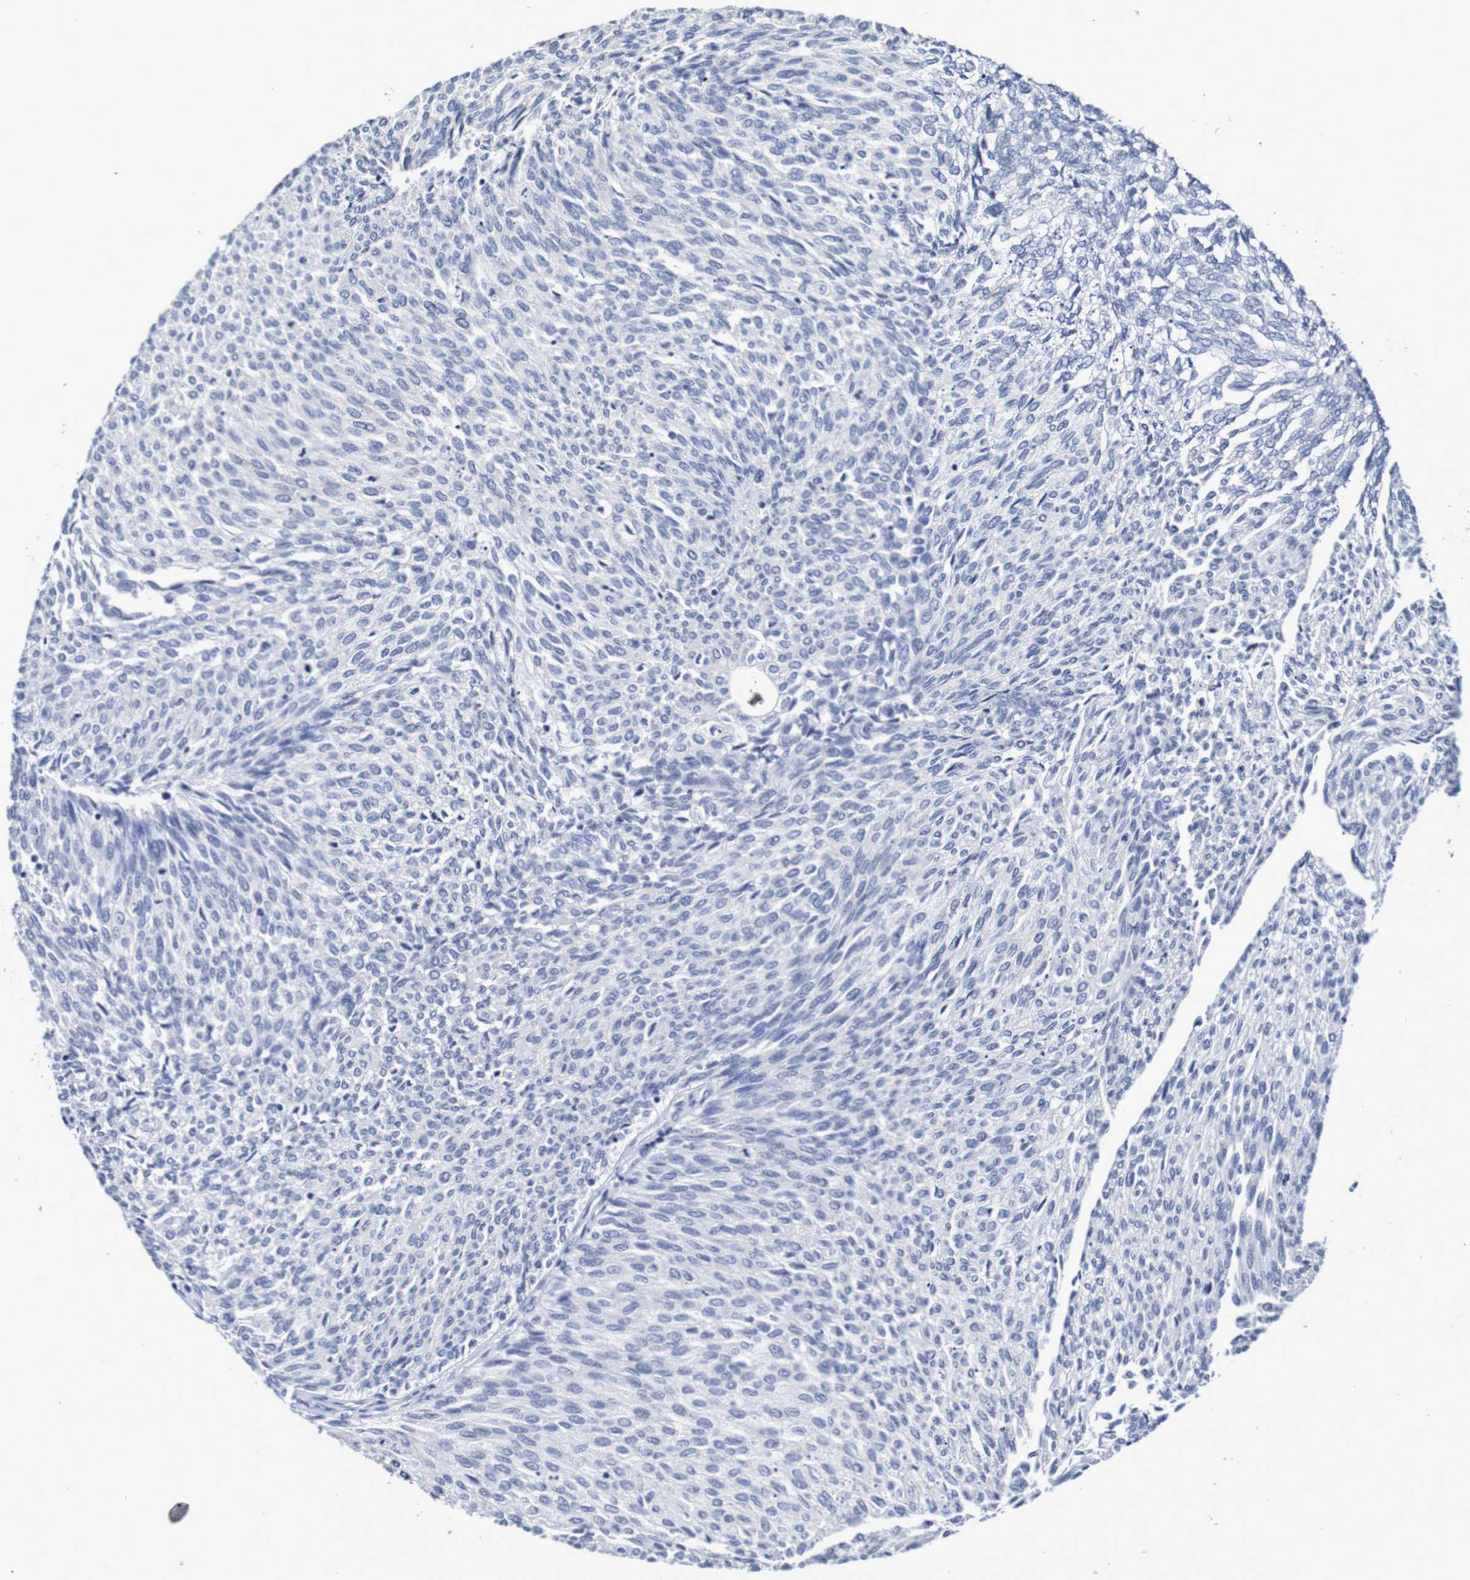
{"staining": {"intensity": "negative", "quantity": "none", "location": "none"}, "tissue": "urothelial cancer", "cell_type": "Tumor cells", "image_type": "cancer", "snomed": [{"axis": "morphology", "description": "Urothelial carcinoma, Low grade"}, {"axis": "topography", "description": "Urinary bladder"}], "caption": "Urothelial carcinoma (low-grade) stained for a protein using immunohistochemistry exhibits no expression tumor cells.", "gene": "ACVR1C", "patient": {"sex": "female", "age": 79}}